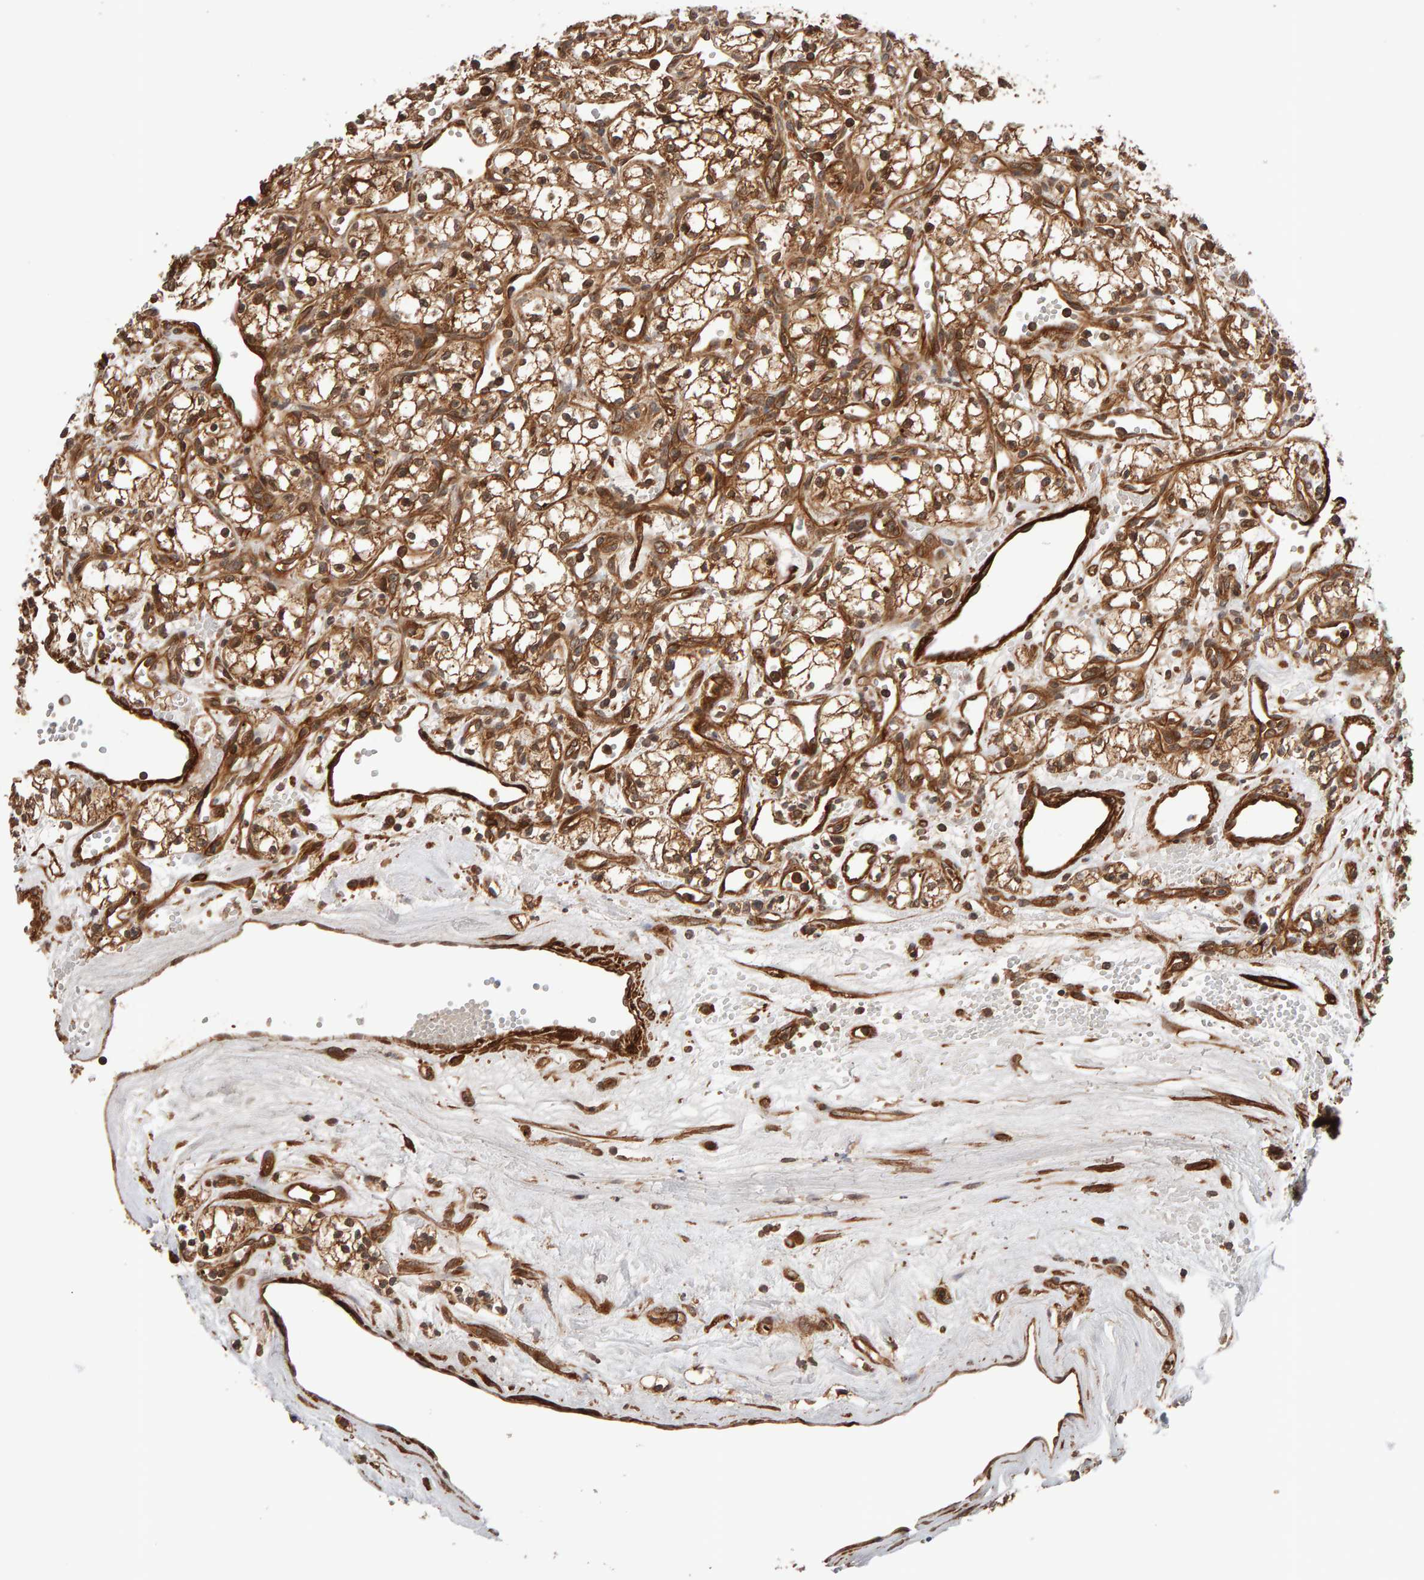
{"staining": {"intensity": "moderate", "quantity": ">75%", "location": "cytoplasmic/membranous"}, "tissue": "renal cancer", "cell_type": "Tumor cells", "image_type": "cancer", "snomed": [{"axis": "morphology", "description": "Adenocarcinoma, NOS"}, {"axis": "topography", "description": "Kidney"}], "caption": "A brown stain shows moderate cytoplasmic/membranous expression of a protein in human renal cancer tumor cells. (Brightfield microscopy of DAB IHC at high magnification).", "gene": "SYNRG", "patient": {"sex": "male", "age": 59}}